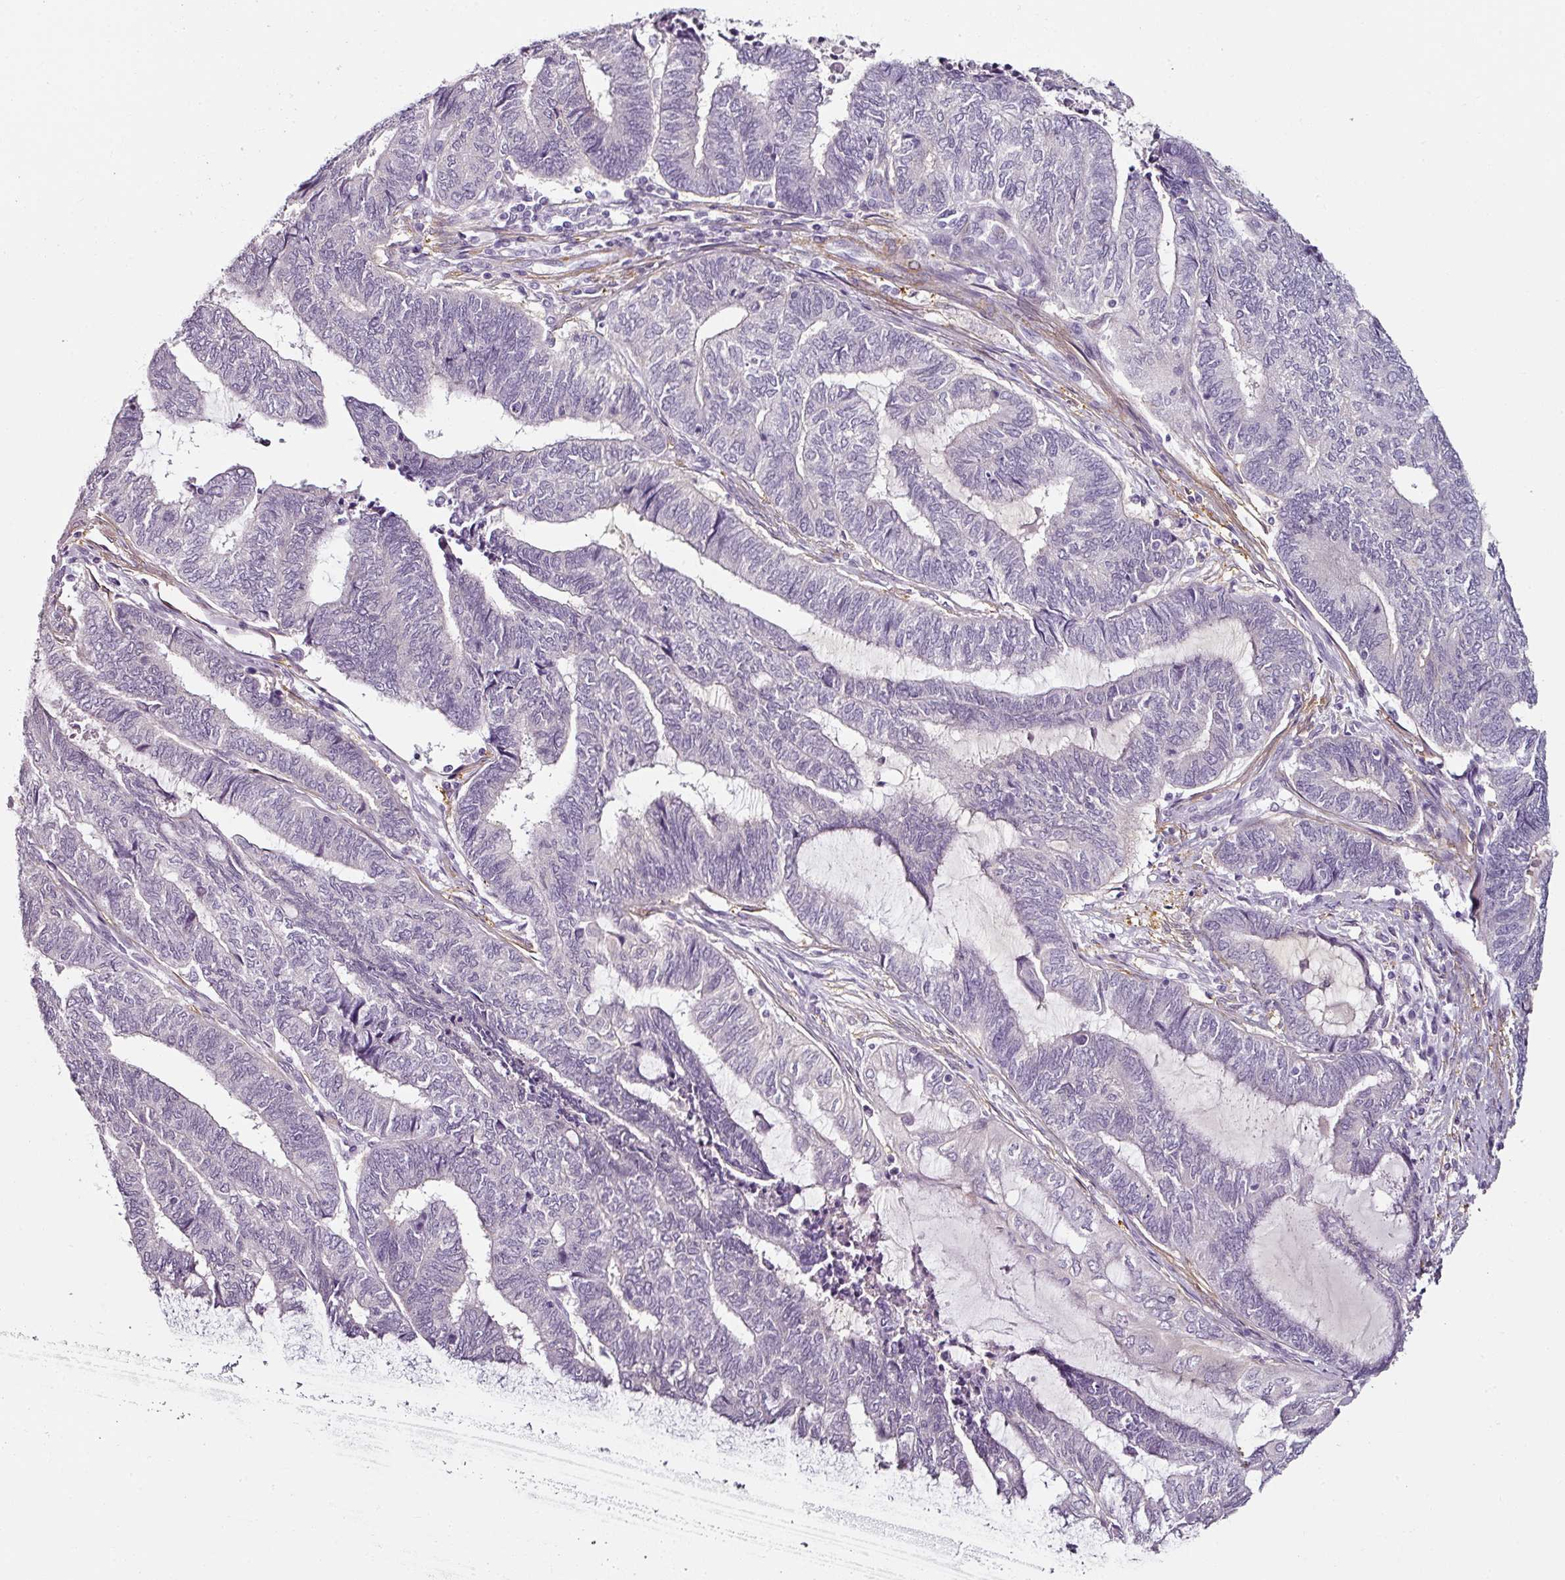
{"staining": {"intensity": "negative", "quantity": "none", "location": "none"}, "tissue": "endometrial cancer", "cell_type": "Tumor cells", "image_type": "cancer", "snomed": [{"axis": "morphology", "description": "Adenocarcinoma, NOS"}, {"axis": "topography", "description": "Uterus"}, {"axis": "topography", "description": "Endometrium"}], "caption": "Immunohistochemistry micrograph of human endometrial cancer (adenocarcinoma) stained for a protein (brown), which exhibits no staining in tumor cells. The staining is performed using DAB (3,3'-diaminobenzidine) brown chromogen with nuclei counter-stained in using hematoxylin.", "gene": "CAP2", "patient": {"sex": "female", "age": 70}}